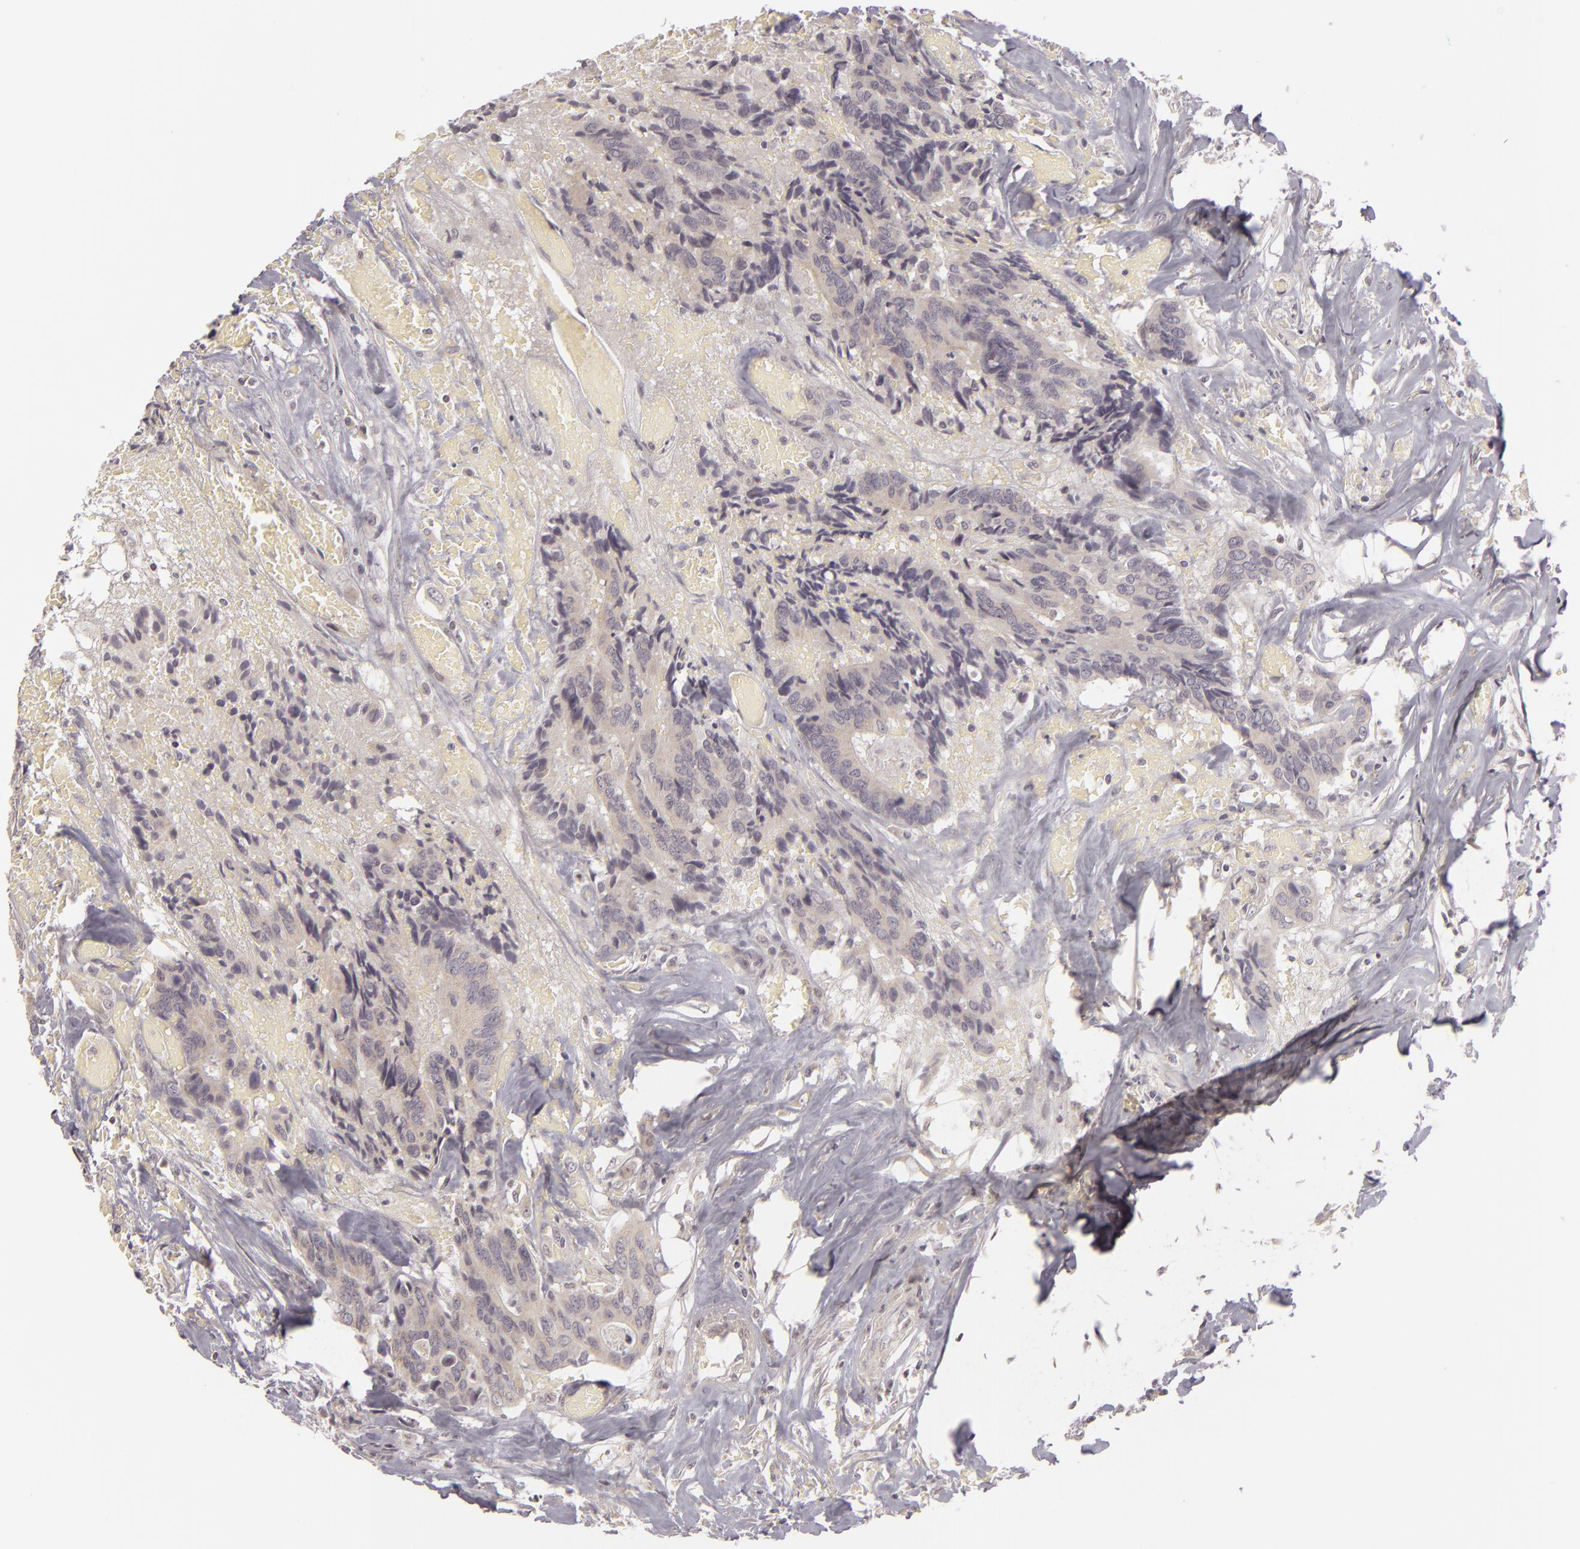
{"staining": {"intensity": "weak", "quantity": "<25%", "location": "cytoplasmic/membranous"}, "tissue": "colorectal cancer", "cell_type": "Tumor cells", "image_type": "cancer", "snomed": [{"axis": "morphology", "description": "Adenocarcinoma, NOS"}, {"axis": "topography", "description": "Rectum"}], "caption": "Image shows no significant protein staining in tumor cells of colorectal adenocarcinoma. (Immunohistochemistry, brightfield microscopy, high magnification).", "gene": "SIX1", "patient": {"sex": "male", "age": 55}}